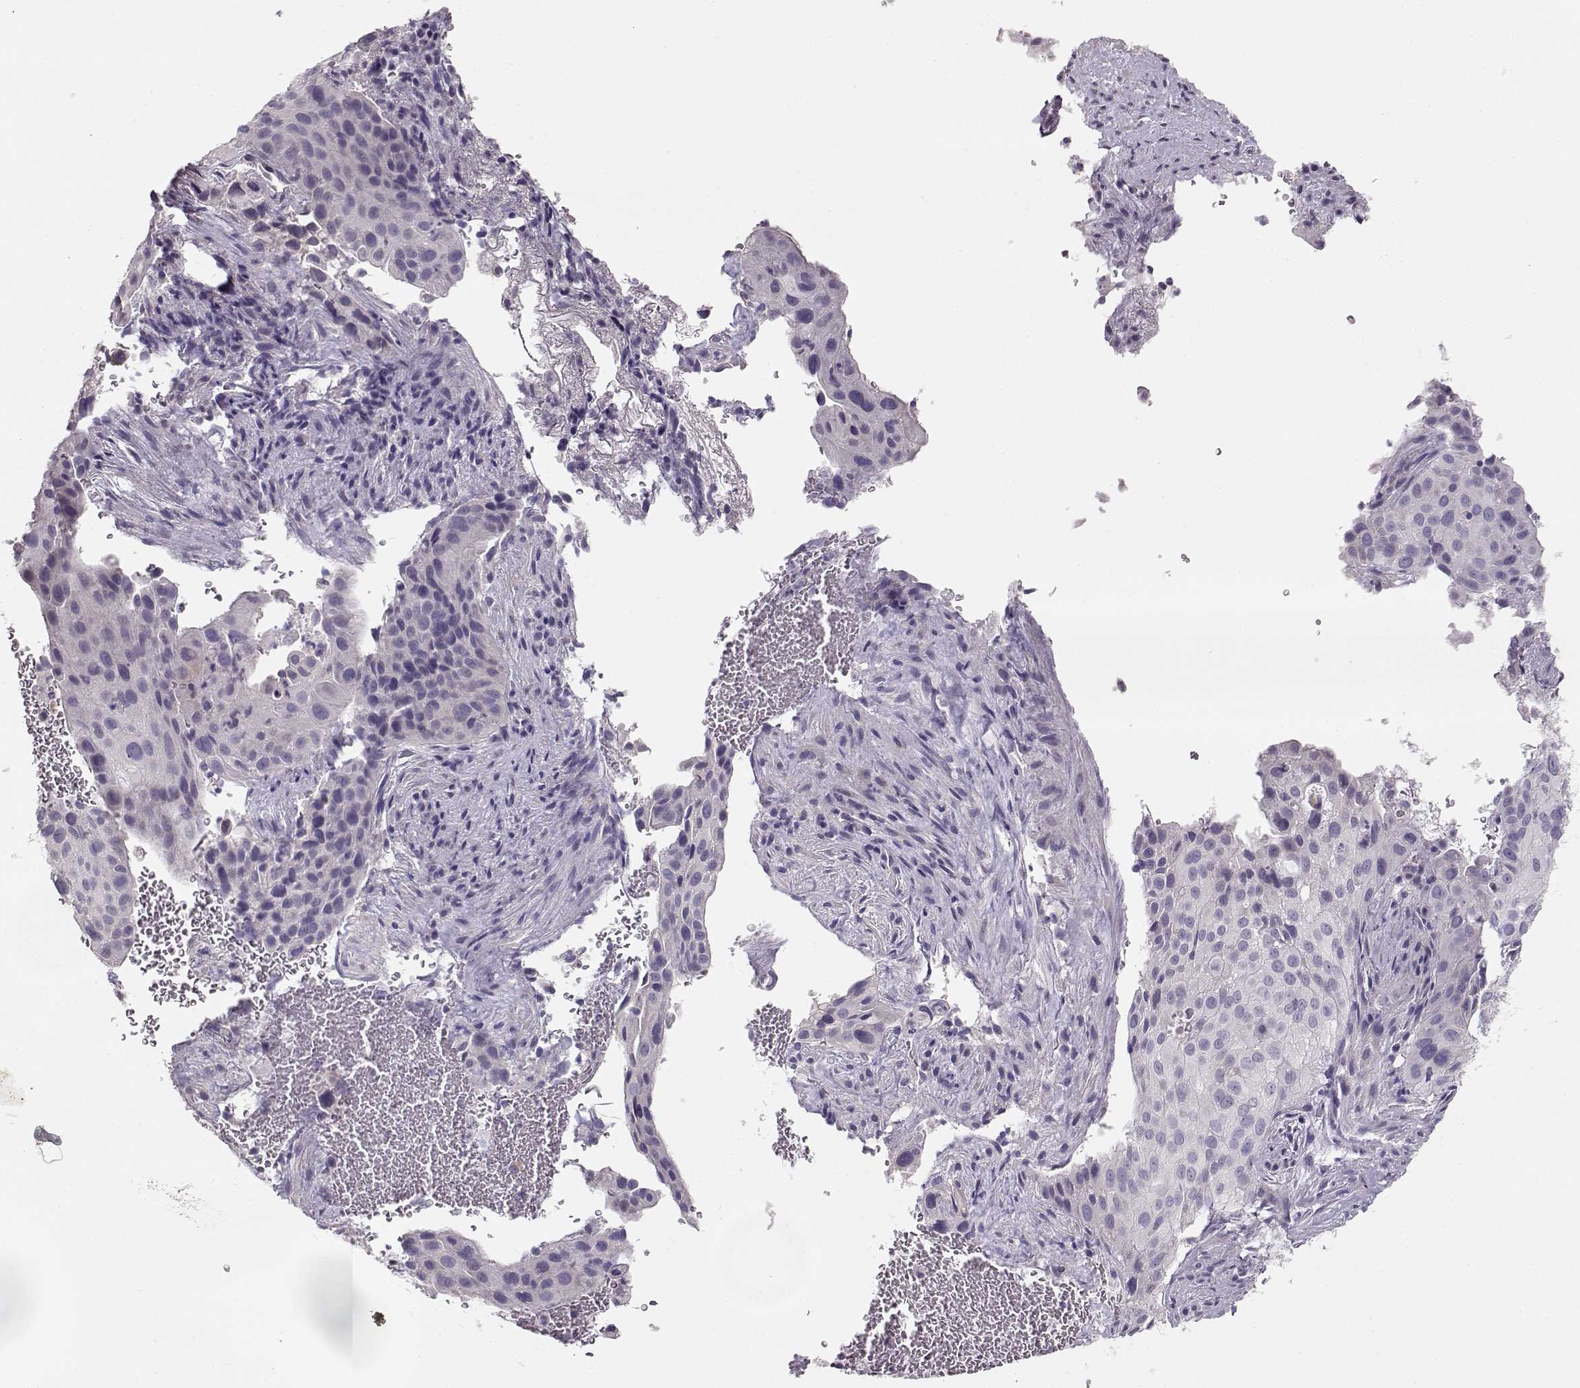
{"staining": {"intensity": "negative", "quantity": "none", "location": "none"}, "tissue": "cervical cancer", "cell_type": "Tumor cells", "image_type": "cancer", "snomed": [{"axis": "morphology", "description": "Squamous cell carcinoma, NOS"}, {"axis": "topography", "description": "Cervix"}], "caption": "Immunohistochemistry (IHC) of human cervical cancer reveals no positivity in tumor cells.", "gene": "GLIPR1L2", "patient": {"sex": "female", "age": 38}}